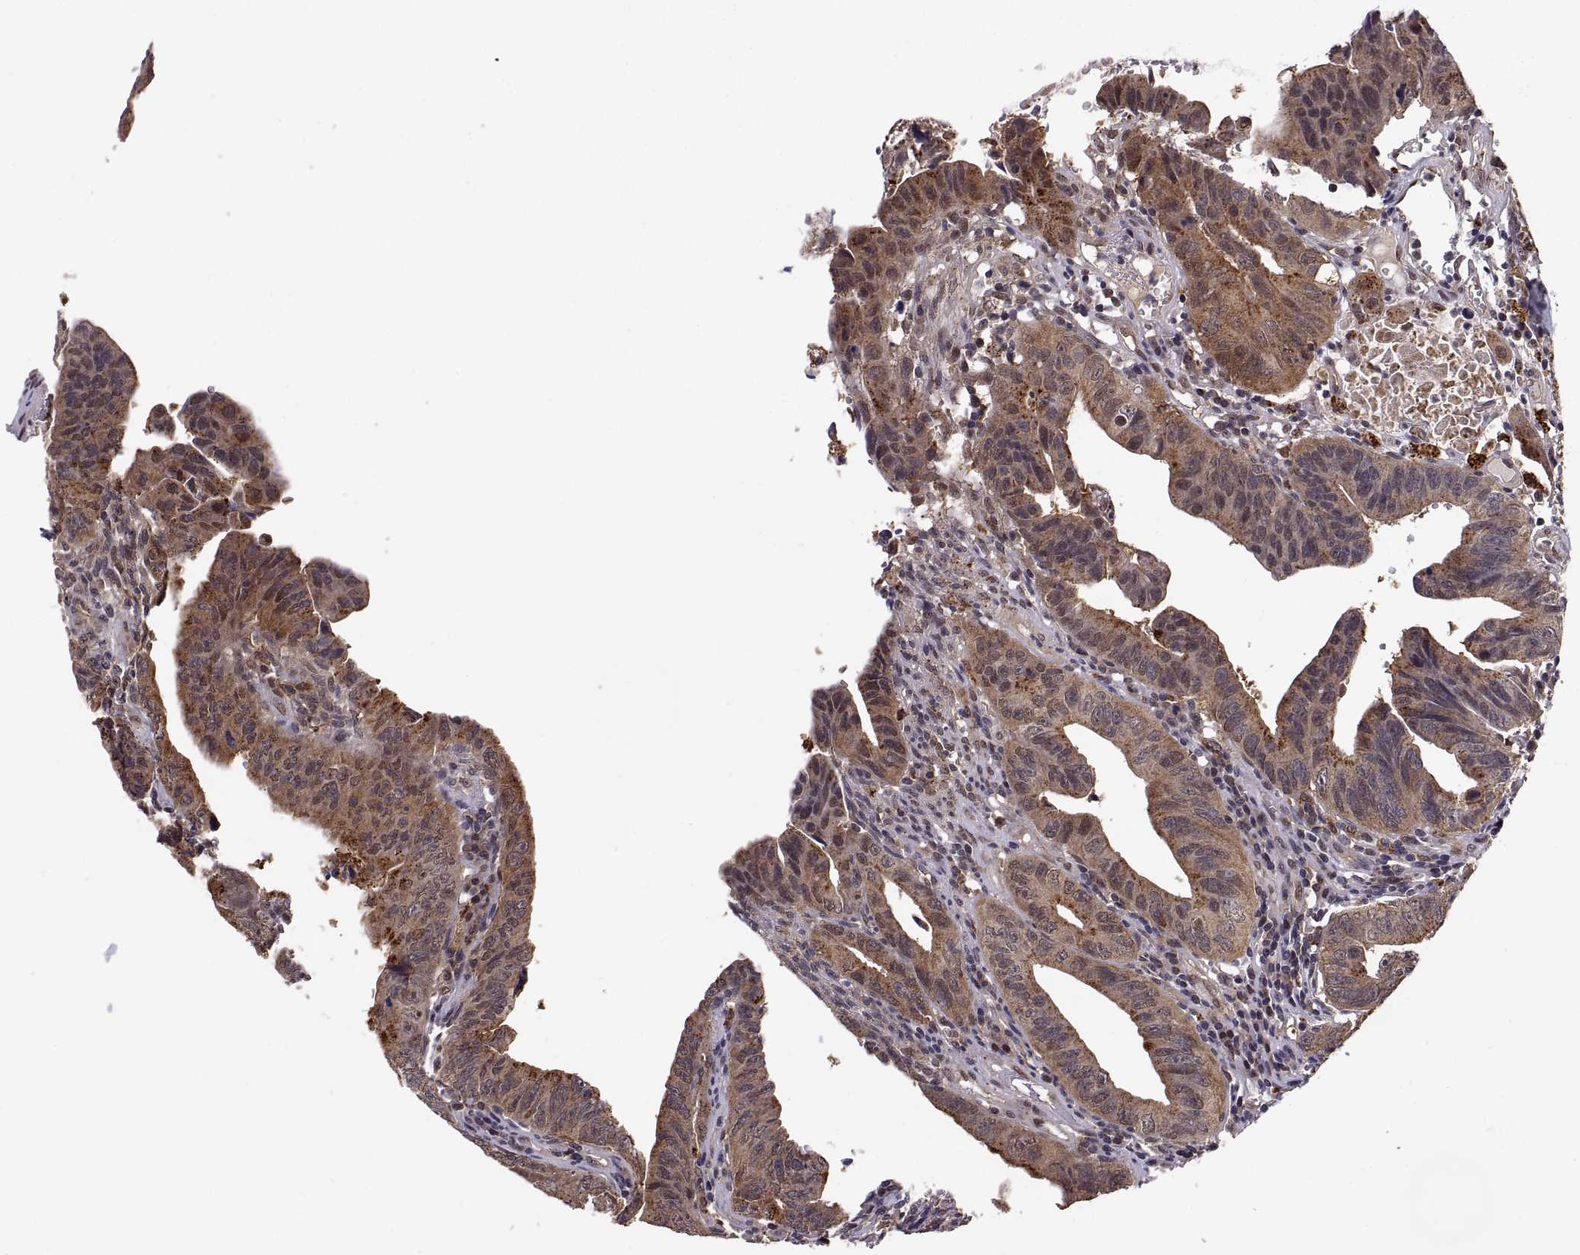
{"staining": {"intensity": "moderate", "quantity": ">75%", "location": "cytoplasmic/membranous"}, "tissue": "colorectal cancer", "cell_type": "Tumor cells", "image_type": "cancer", "snomed": [{"axis": "morphology", "description": "Adenocarcinoma, NOS"}, {"axis": "topography", "description": "Colon"}], "caption": "This image demonstrates colorectal cancer (adenocarcinoma) stained with immunohistochemistry to label a protein in brown. The cytoplasmic/membranous of tumor cells show moderate positivity for the protein. Nuclei are counter-stained blue.", "gene": "PSMC2", "patient": {"sex": "female", "age": 87}}